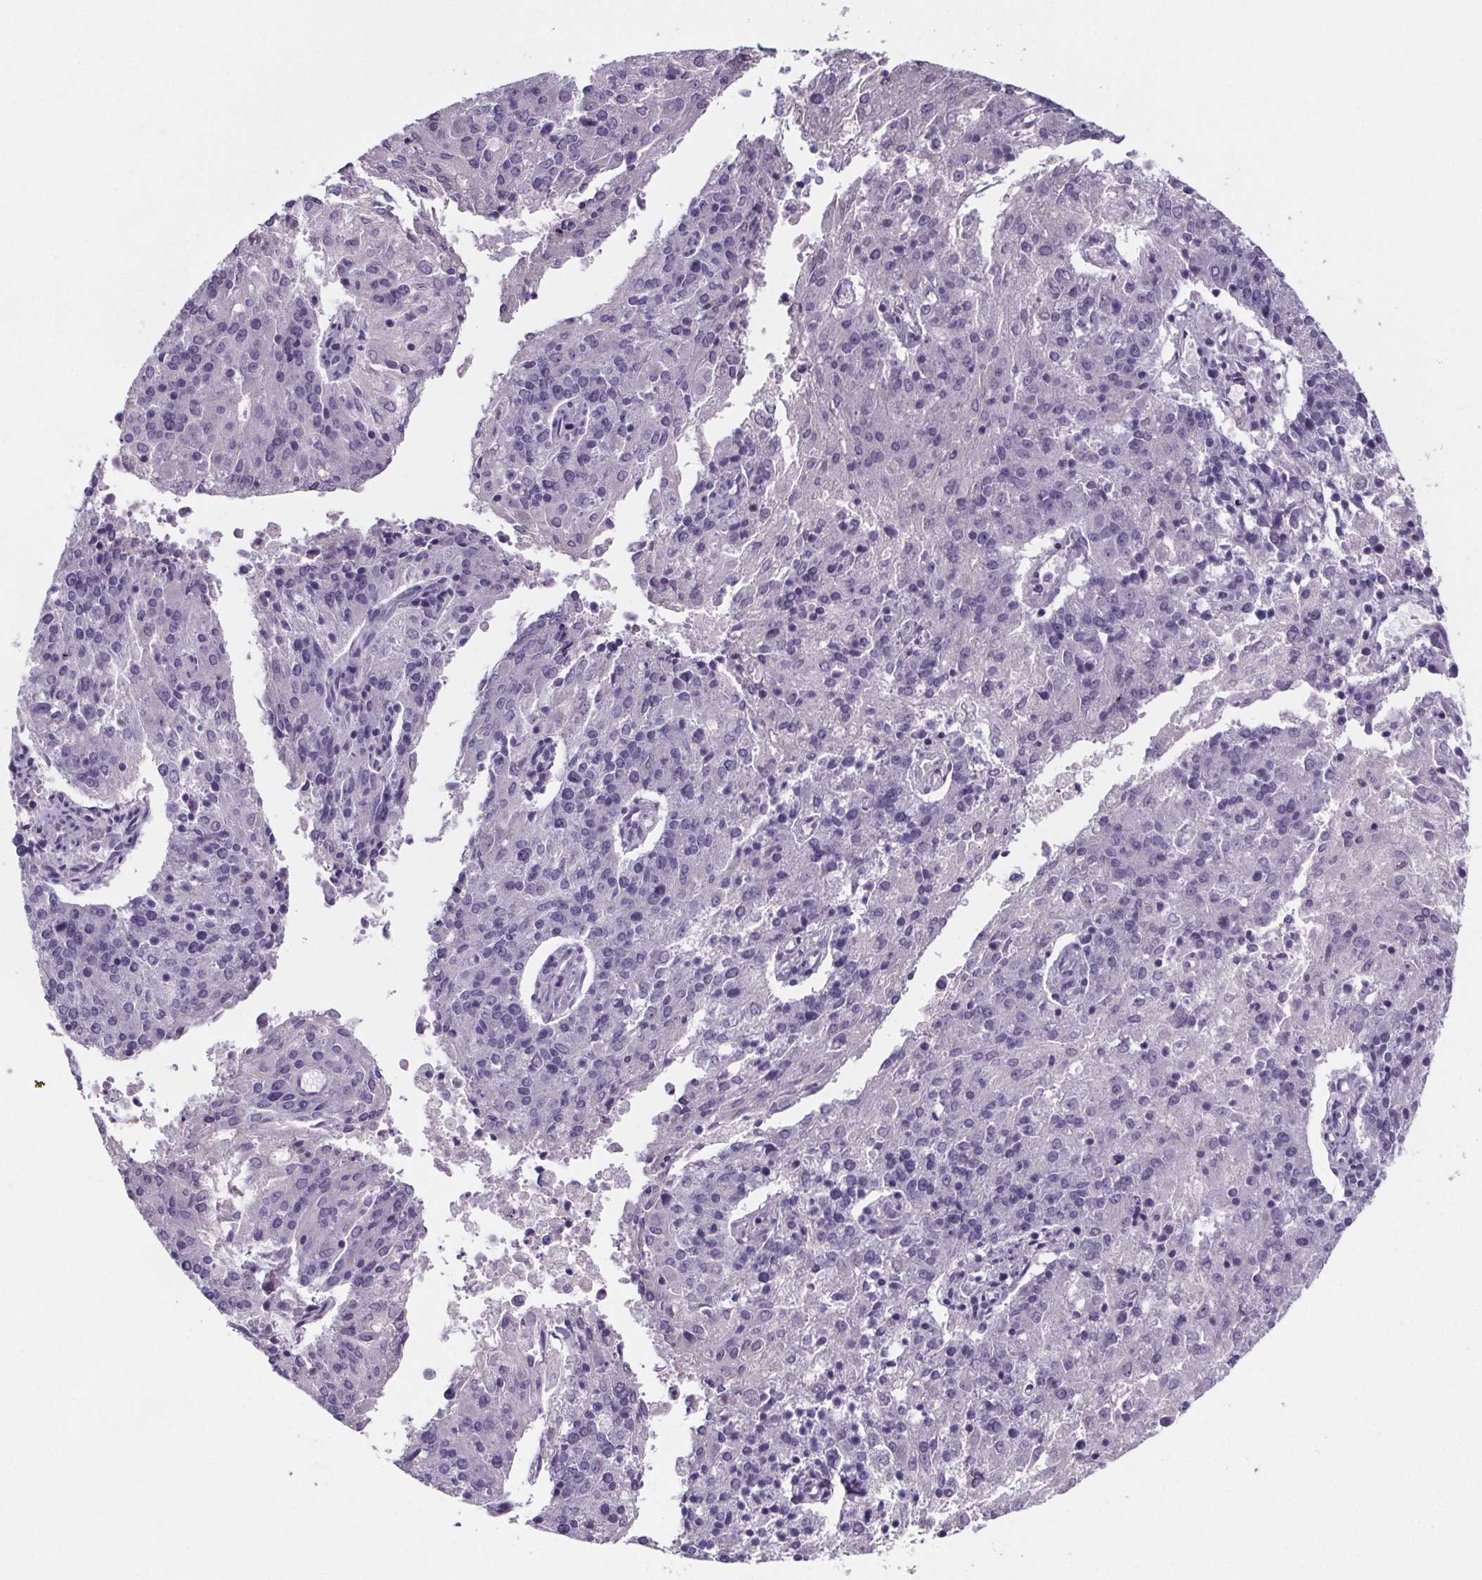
{"staining": {"intensity": "negative", "quantity": "none", "location": "none"}, "tissue": "endometrial cancer", "cell_type": "Tumor cells", "image_type": "cancer", "snomed": [{"axis": "morphology", "description": "Adenocarcinoma, NOS"}, {"axis": "topography", "description": "Endometrium"}], "caption": "An immunohistochemistry photomicrograph of endometrial adenocarcinoma is shown. There is no staining in tumor cells of endometrial adenocarcinoma.", "gene": "CUBN", "patient": {"sex": "female", "age": 82}}